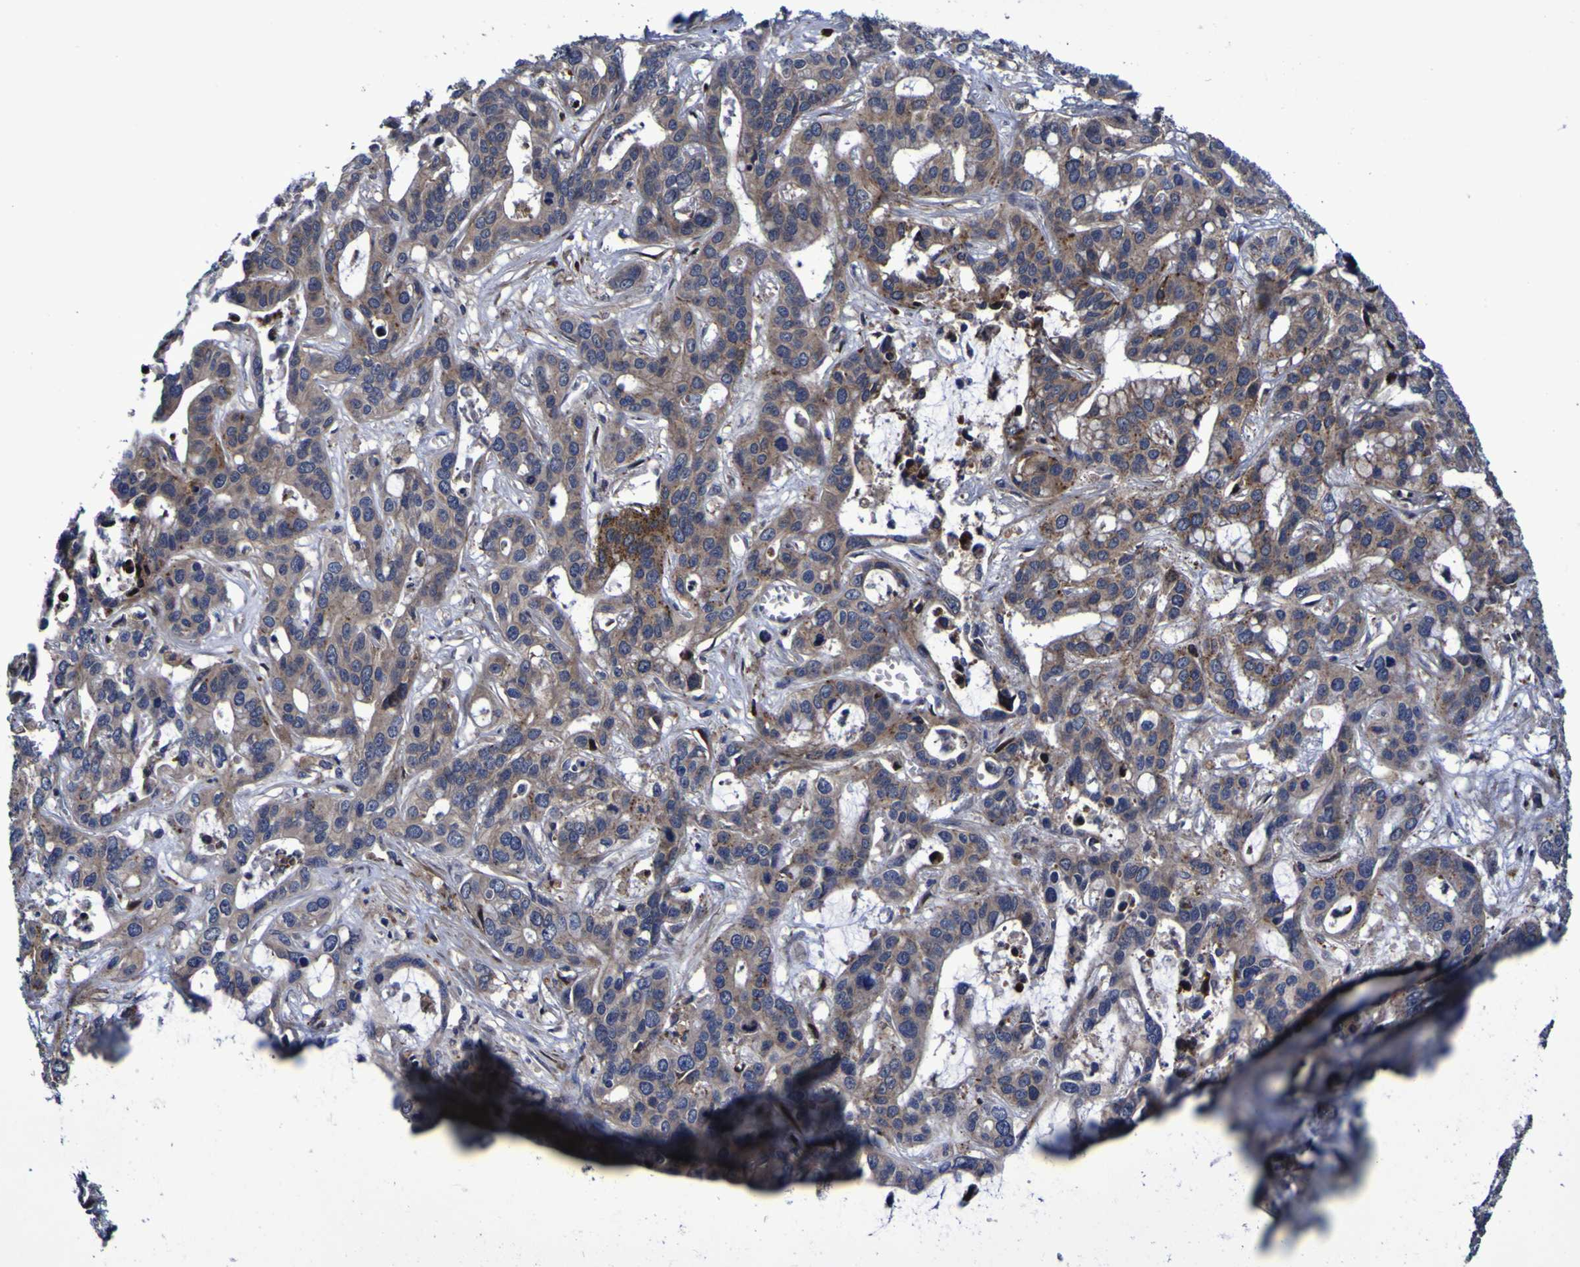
{"staining": {"intensity": "moderate", "quantity": ">75%", "location": "cytoplasmic/membranous"}, "tissue": "liver cancer", "cell_type": "Tumor cells", "image_type": "cancer", "snomed": [{"axis": "morphology", "description": "Cholangiocarcinoma"}, {"axis": "topography", "description": "Liver"}], "caption": "Immunohistochemical staining of human liver cholangiocarcinoma demonstrates medium levels of moderate cytoplasmic/membranous protein positivity in approximately >75% of tumor cells. (DAB (3,3'-diaminobenzidine) = brown stain, brightfield microscopy at high magnification).", "gene": "MGLL", "patient": {"sex": "female", "age": 65}}